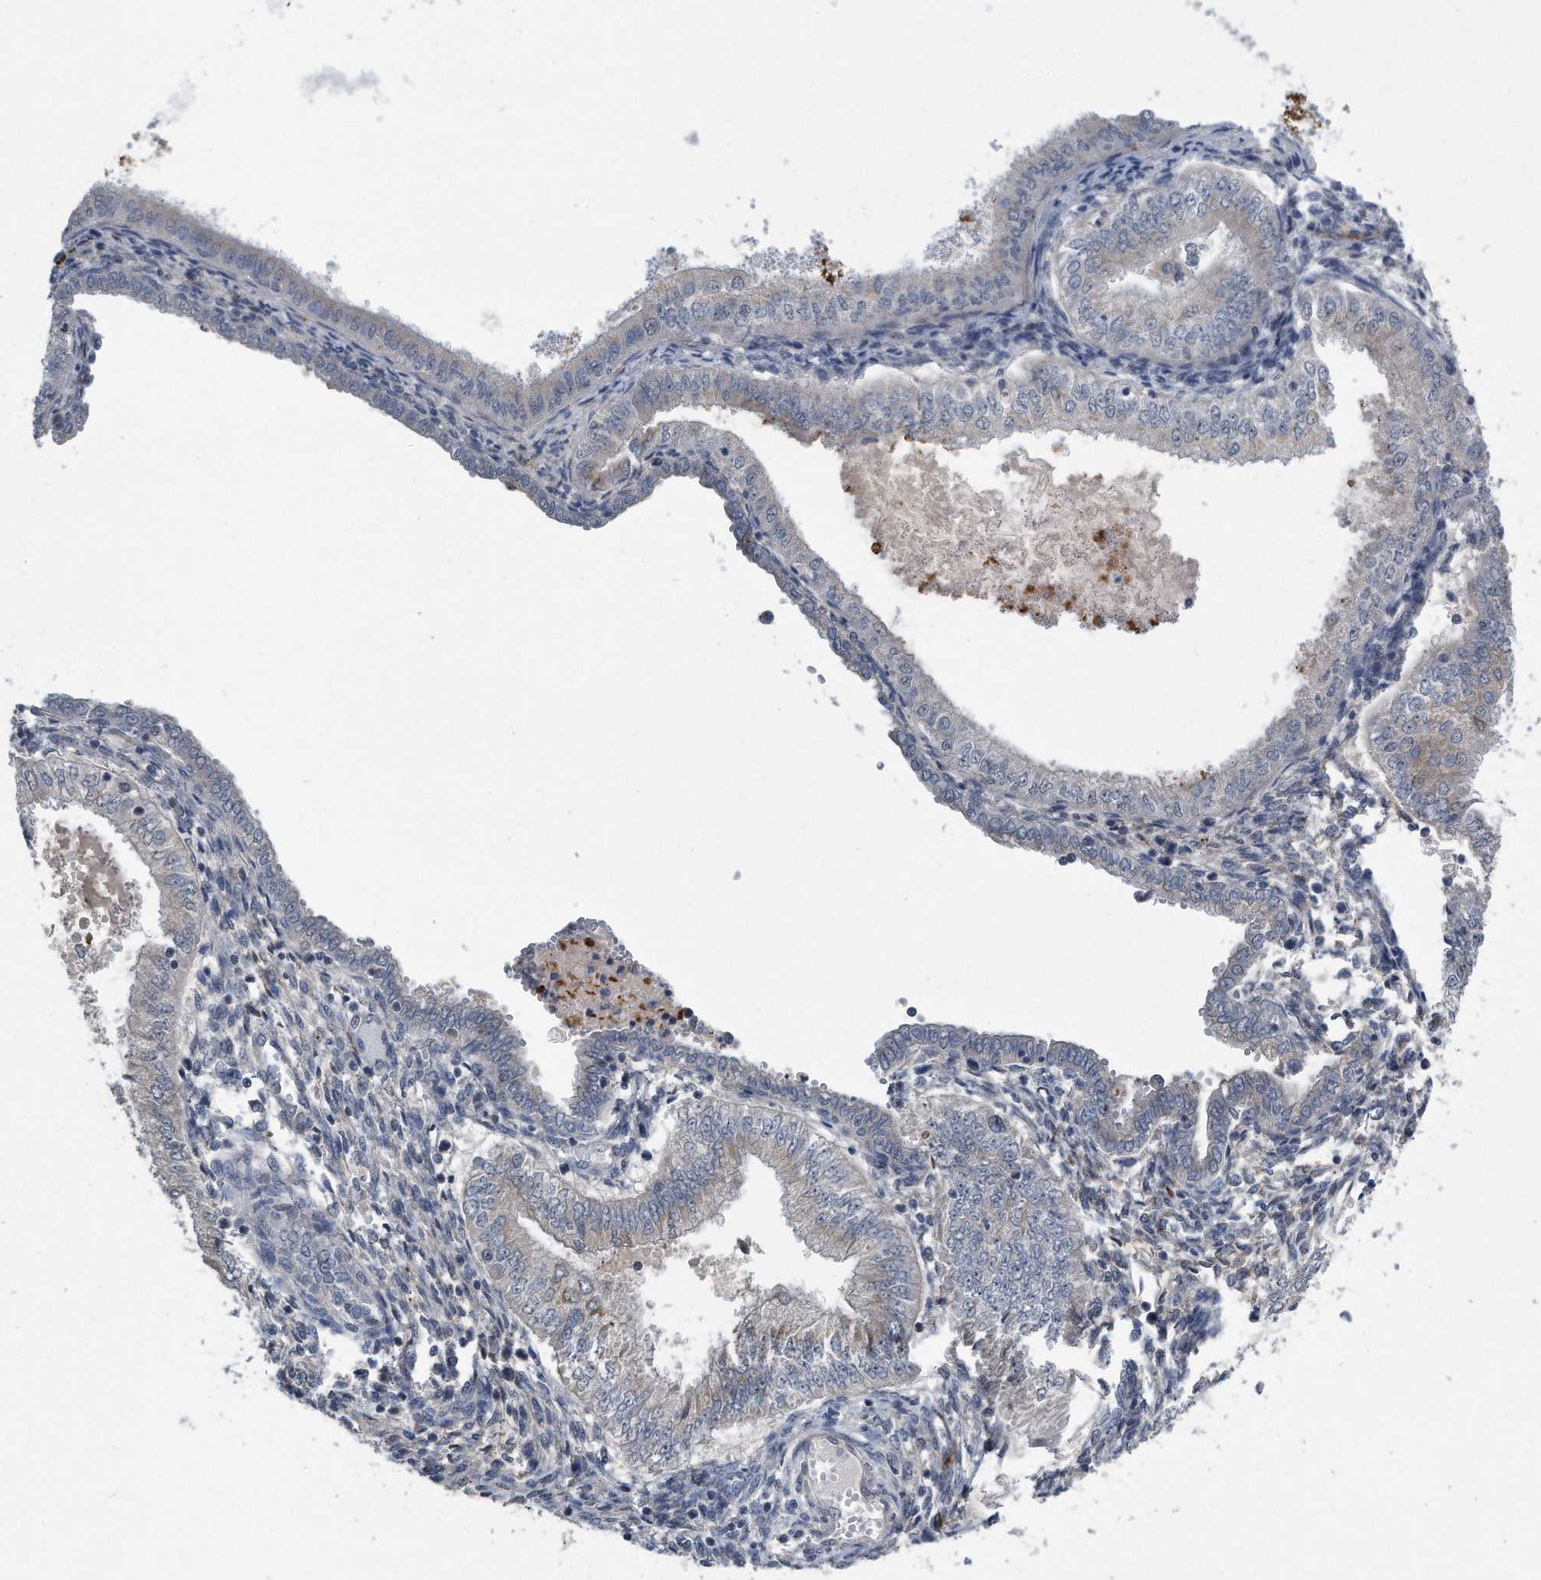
{"staining": {"intensity": "negative", "quantity": "none", "location": "none"}, "tissue": "endometrial cancer", "cell_type": "Tumor cells", "image_type": "cancer", "snomed": [{"axis": "morphology", "description": "Normal tissue, NOS"}, {"axis": "morphology", "description": "Adenocarcinoma, NOS"}, {"axis": "topography", "description": "Endometrium"}], "caption": "Human endometrial cancer (adenocarcinoma) stained for a protein using immunohistochemistry (IHC) reveals no expression in tumor cells.", "gene": "LYRM4", "patient": {"sex": "female", "age": 53}}